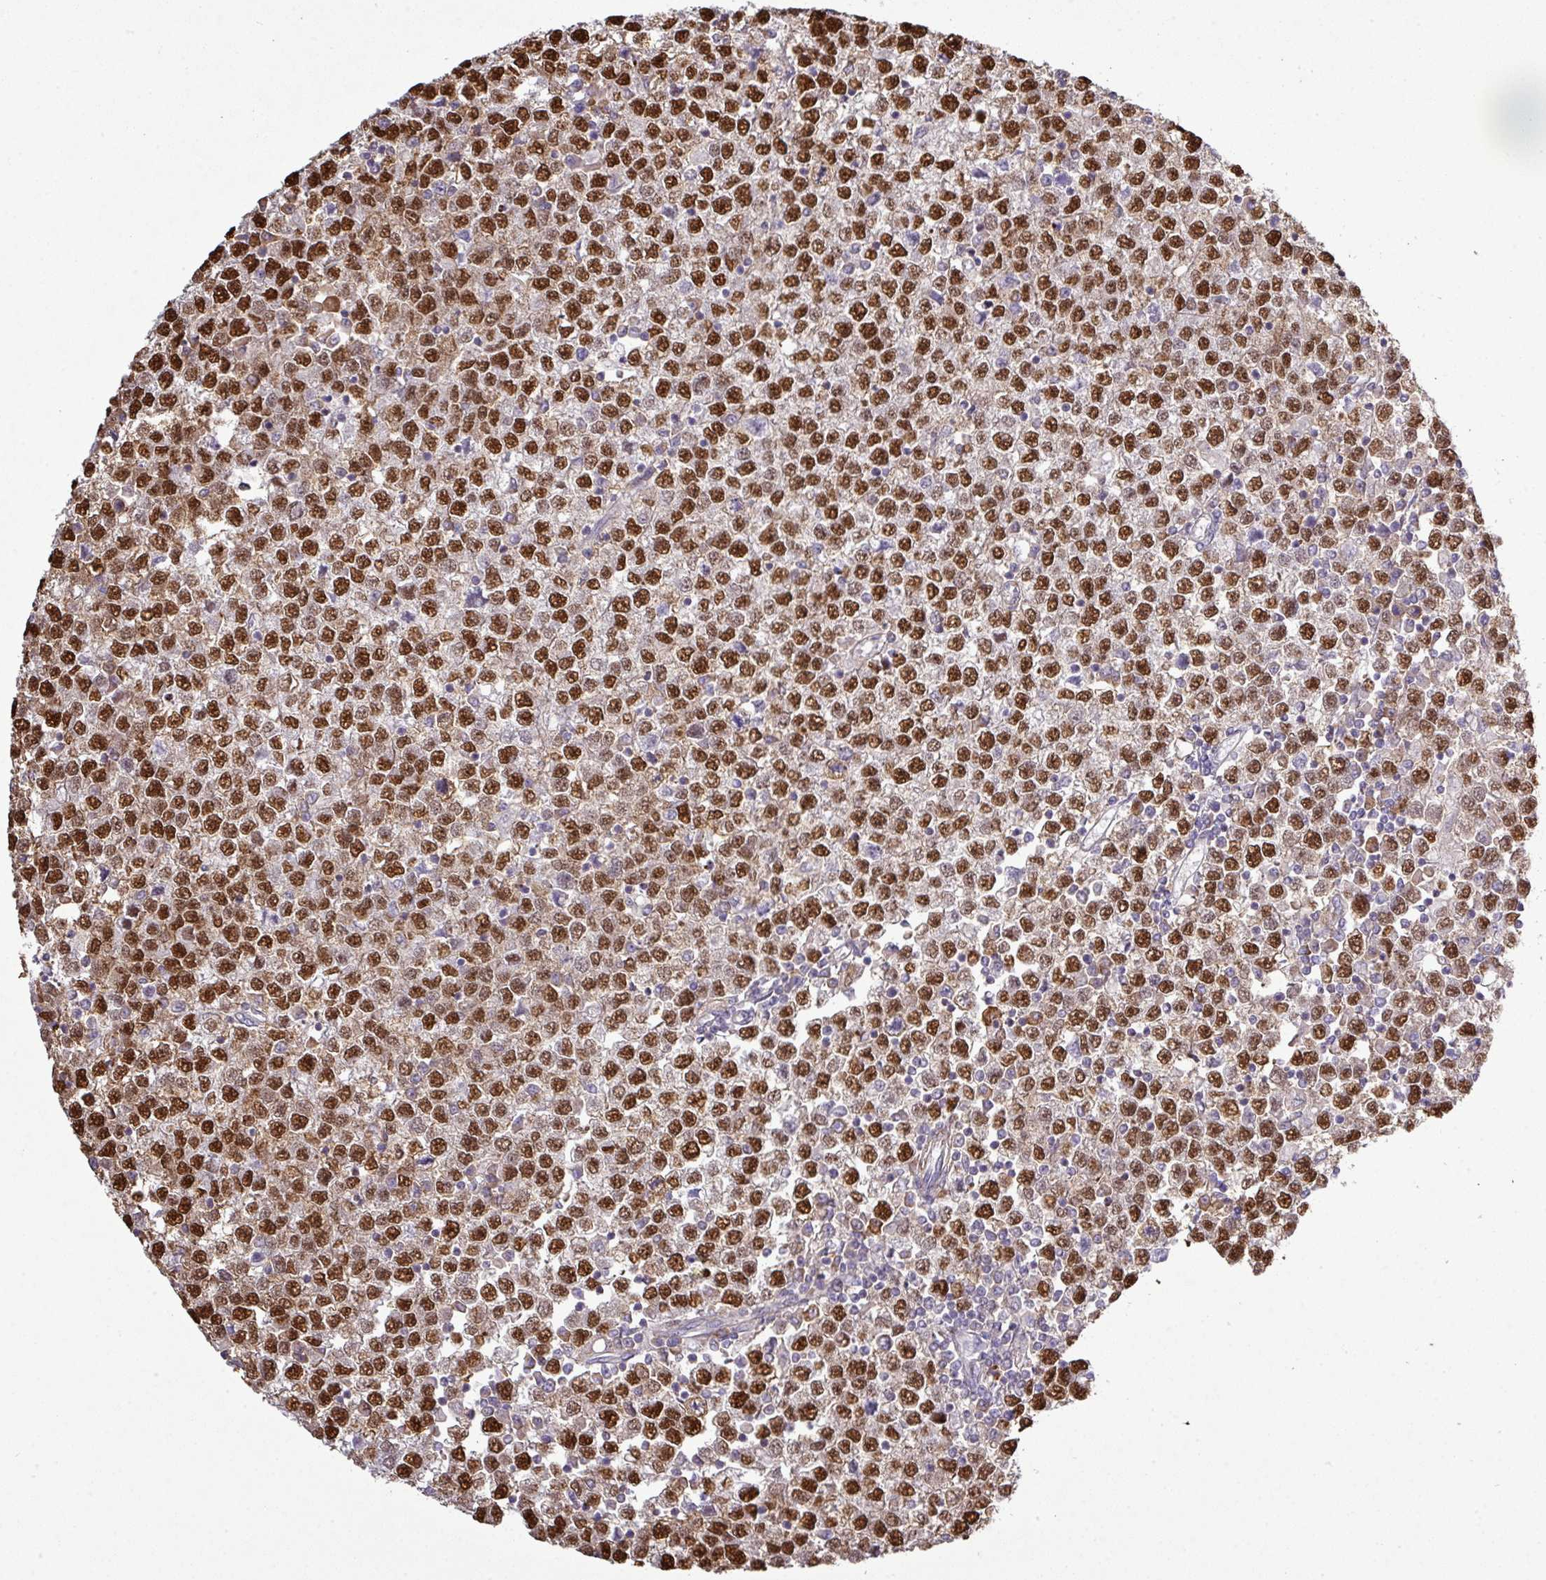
{"staining": {"intensity": "strong", "quantity": ">75%", "location": "nuclear"}, "tissue": "testis cancer", "cell_type": "Tumor cells", "image_type": "cancer", "snomed": [{"axis": "morphology", "description": "Seminoma, NOS"}, {"axis": "topography", "description": "Testis"}], "caption": "Seminoma (testis) tissue exhibits strong nuclear positivity in approximately >75% of tumor cells", "gene": "TPRA1", "patient": {"sex": "male", "age": 65}}